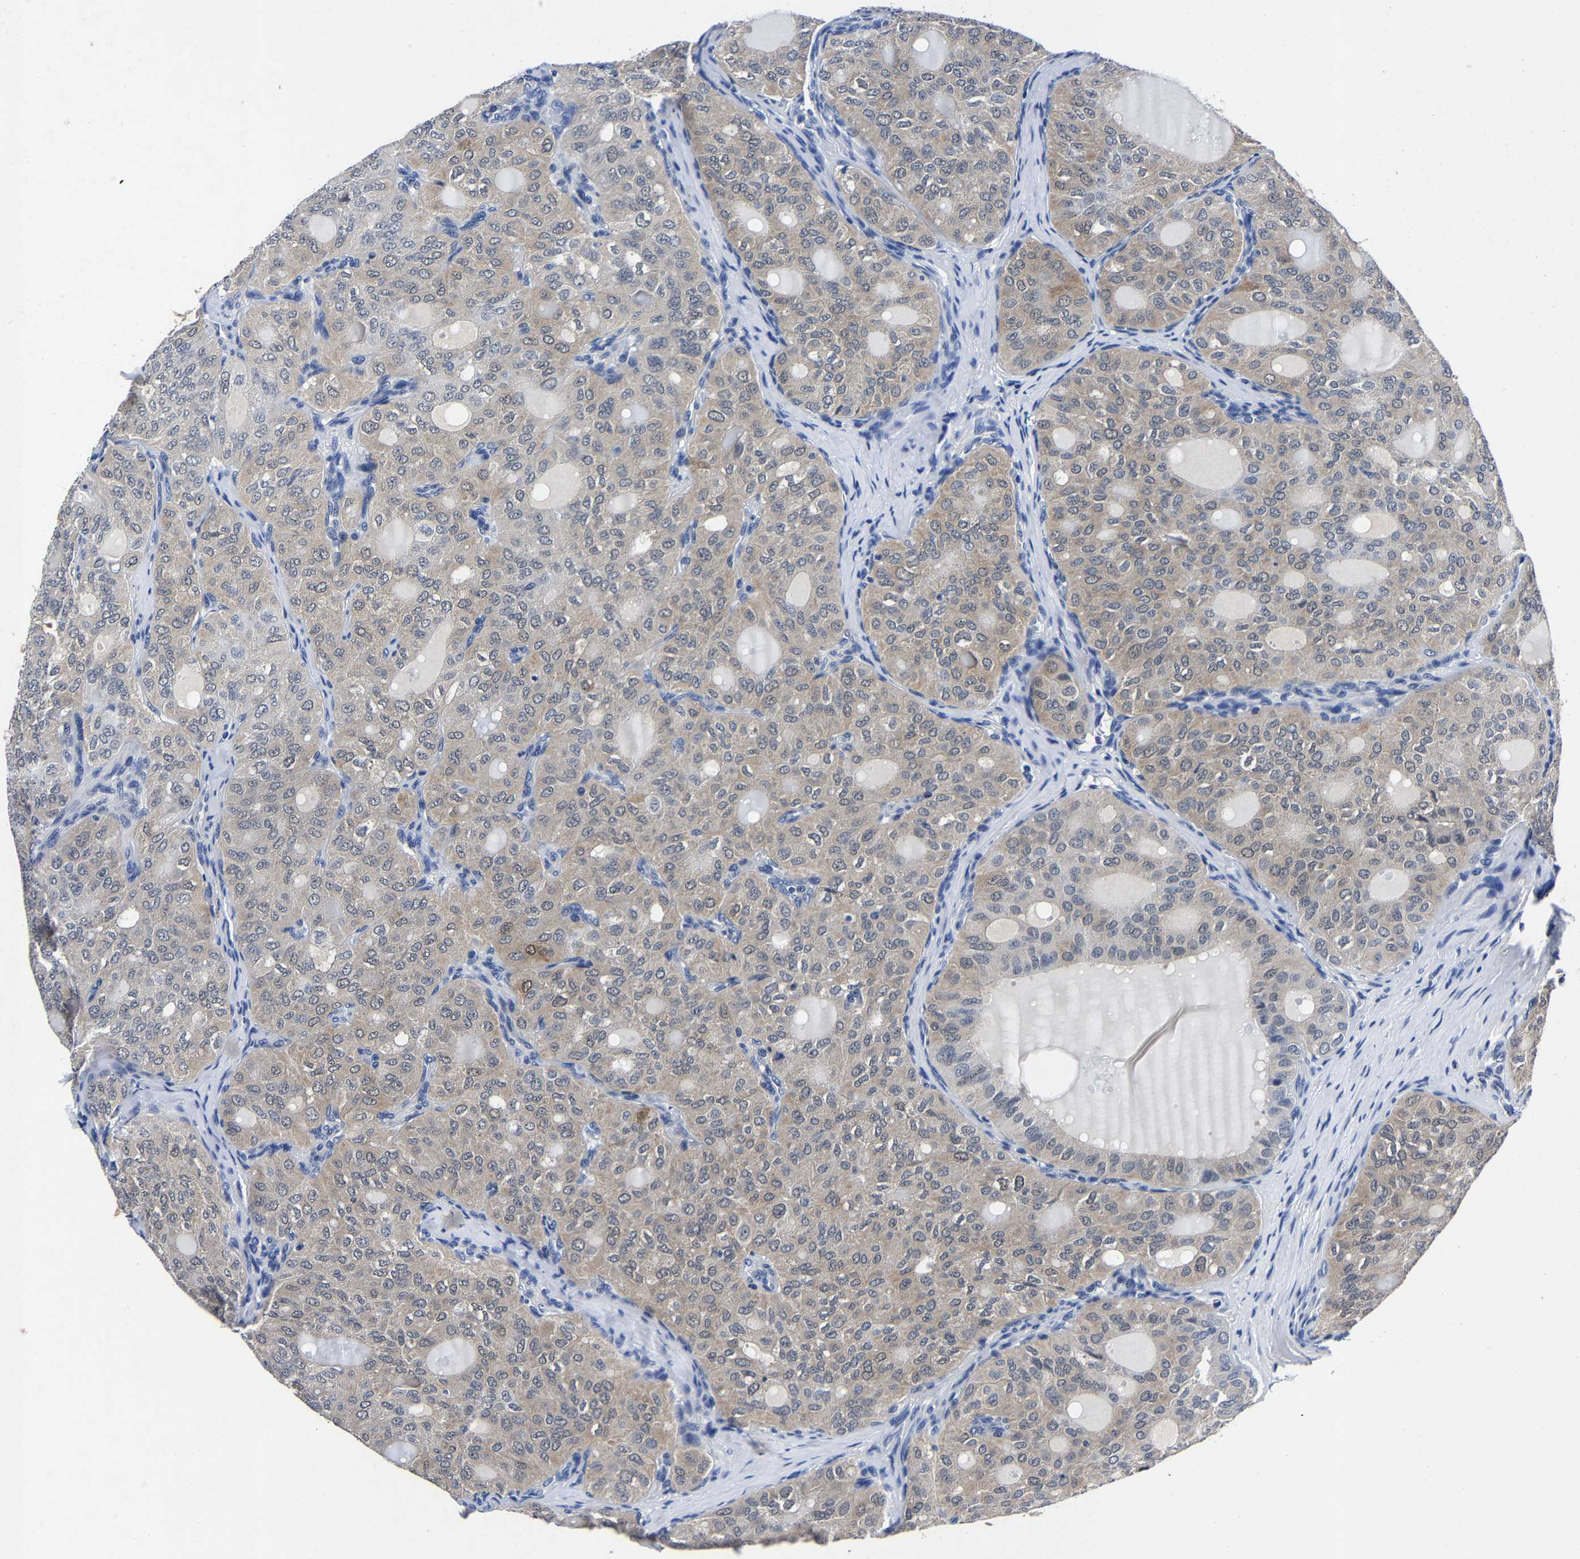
{"staining": {"intensity": "weak", "quantity": "<25%", "location": "cytoplasmic/membranous"}, "tissue": "thyroid cancer", "cell_type": "Tumor cells", "image_type": "cancer", "snomed": [{"axis": "morphology", "description": "Follicular adenoma carcinoma, NOS"}, {"axis": "topography", "description": "Thyroid gland"}], "caption": "Immunohistochemical staining of human thyroid follicular adenoma carcinoma displays no significant expression in tumor cells. (DAB IHC with hematoxylin counter stain).", "gene": "PSPH", "patient": {"sex": "male", "age": 75}}